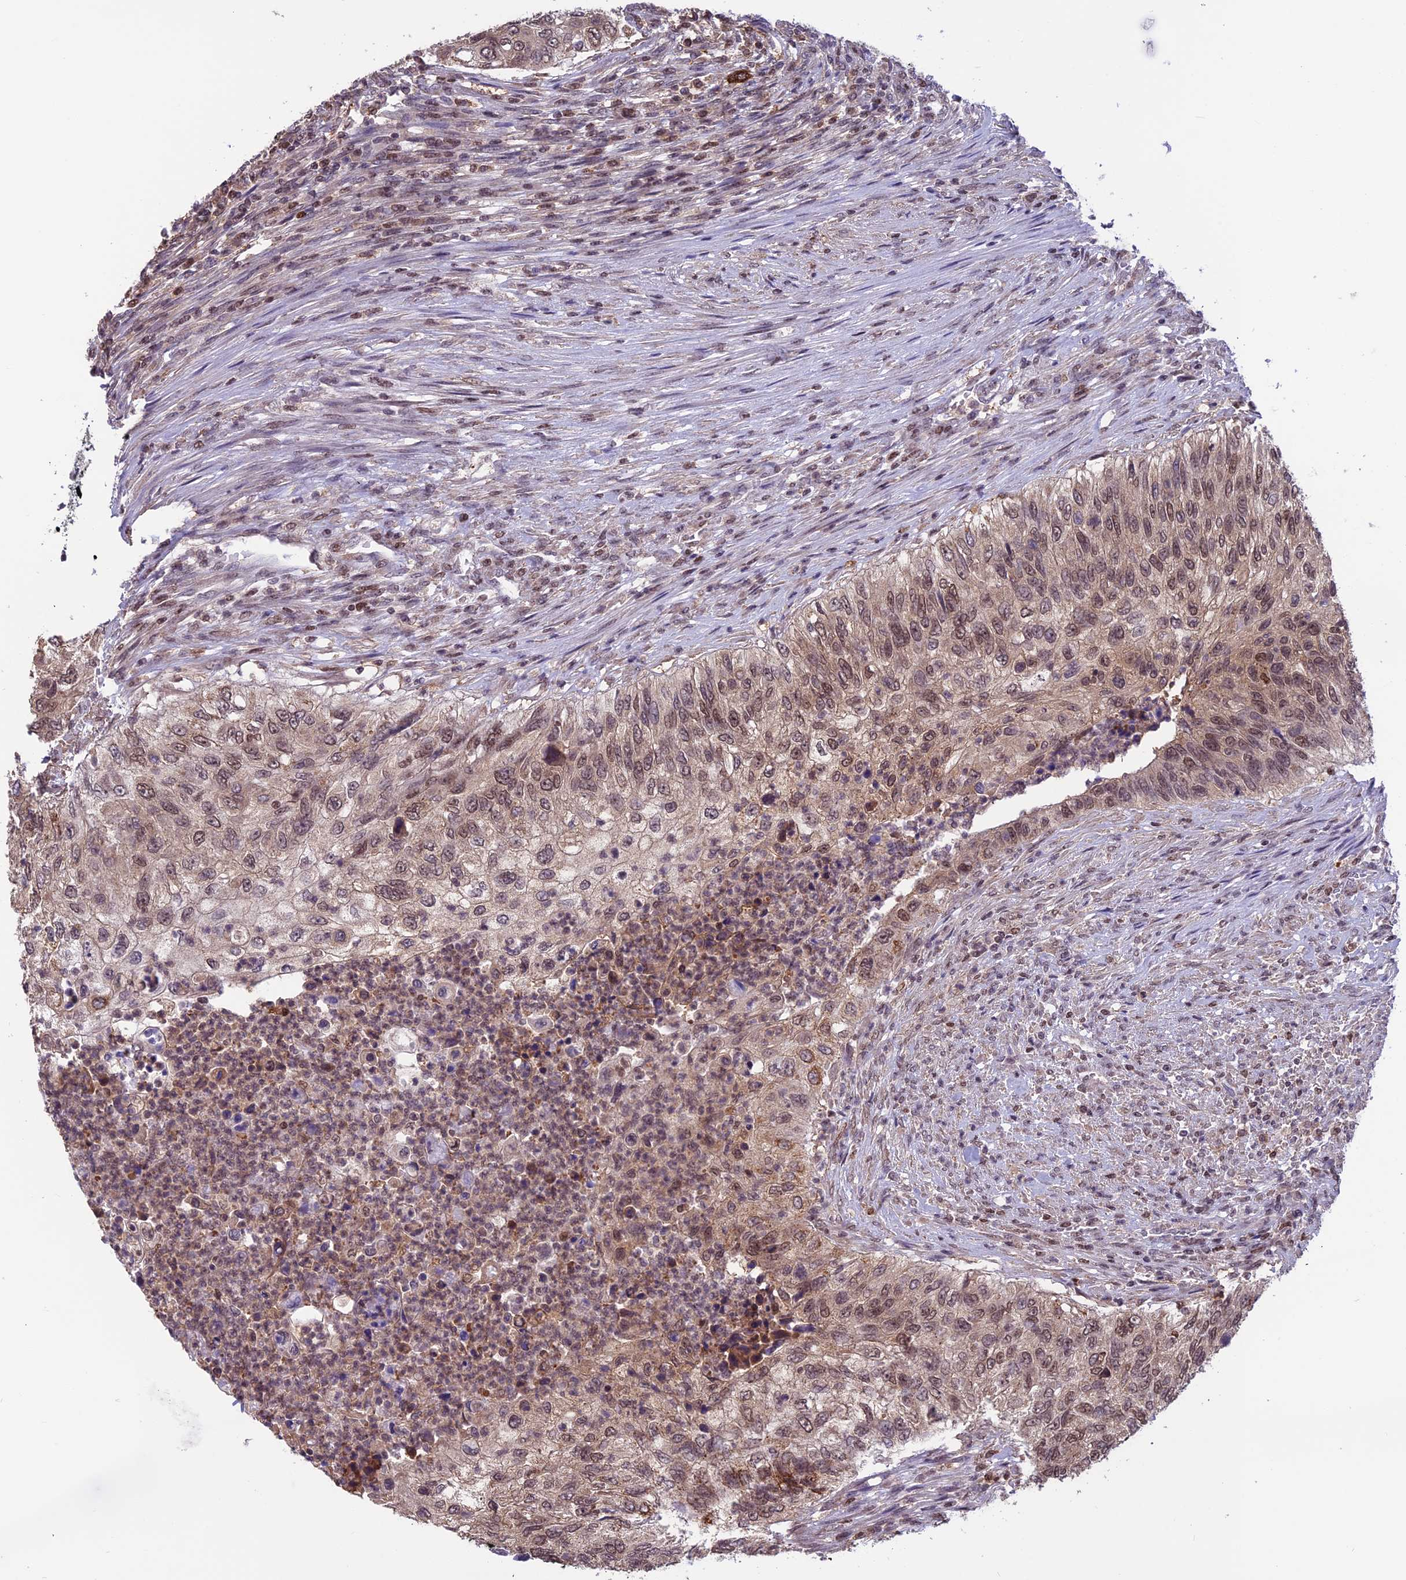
{"staining": {"intensity": "moderate", "quantity": ">75%", "location": "cytoplasmic/membranous,nuclear"}, "tissue": "urothelial cancer", "cell_type": "Tumor cells", "image_type": "cancer", "snomed": [{"axis": "morphology", "description": "Urothelial carcinoma, High grade"}, {"axis": "topography", "description": "Urinary bladder"}], "caption": "Tumor cells display moderate cytoplasmic/membranous and nuclear positivity in about >75% of cells in urothelial cancer. (Stains: DAB (3,3'-diaminobenzidine) in brown, nuclei in blue, Microscopy: brightfield microscopy at high magnification).", "gene": "MIS12", "patient": {"sex": "female", "age": 60}}